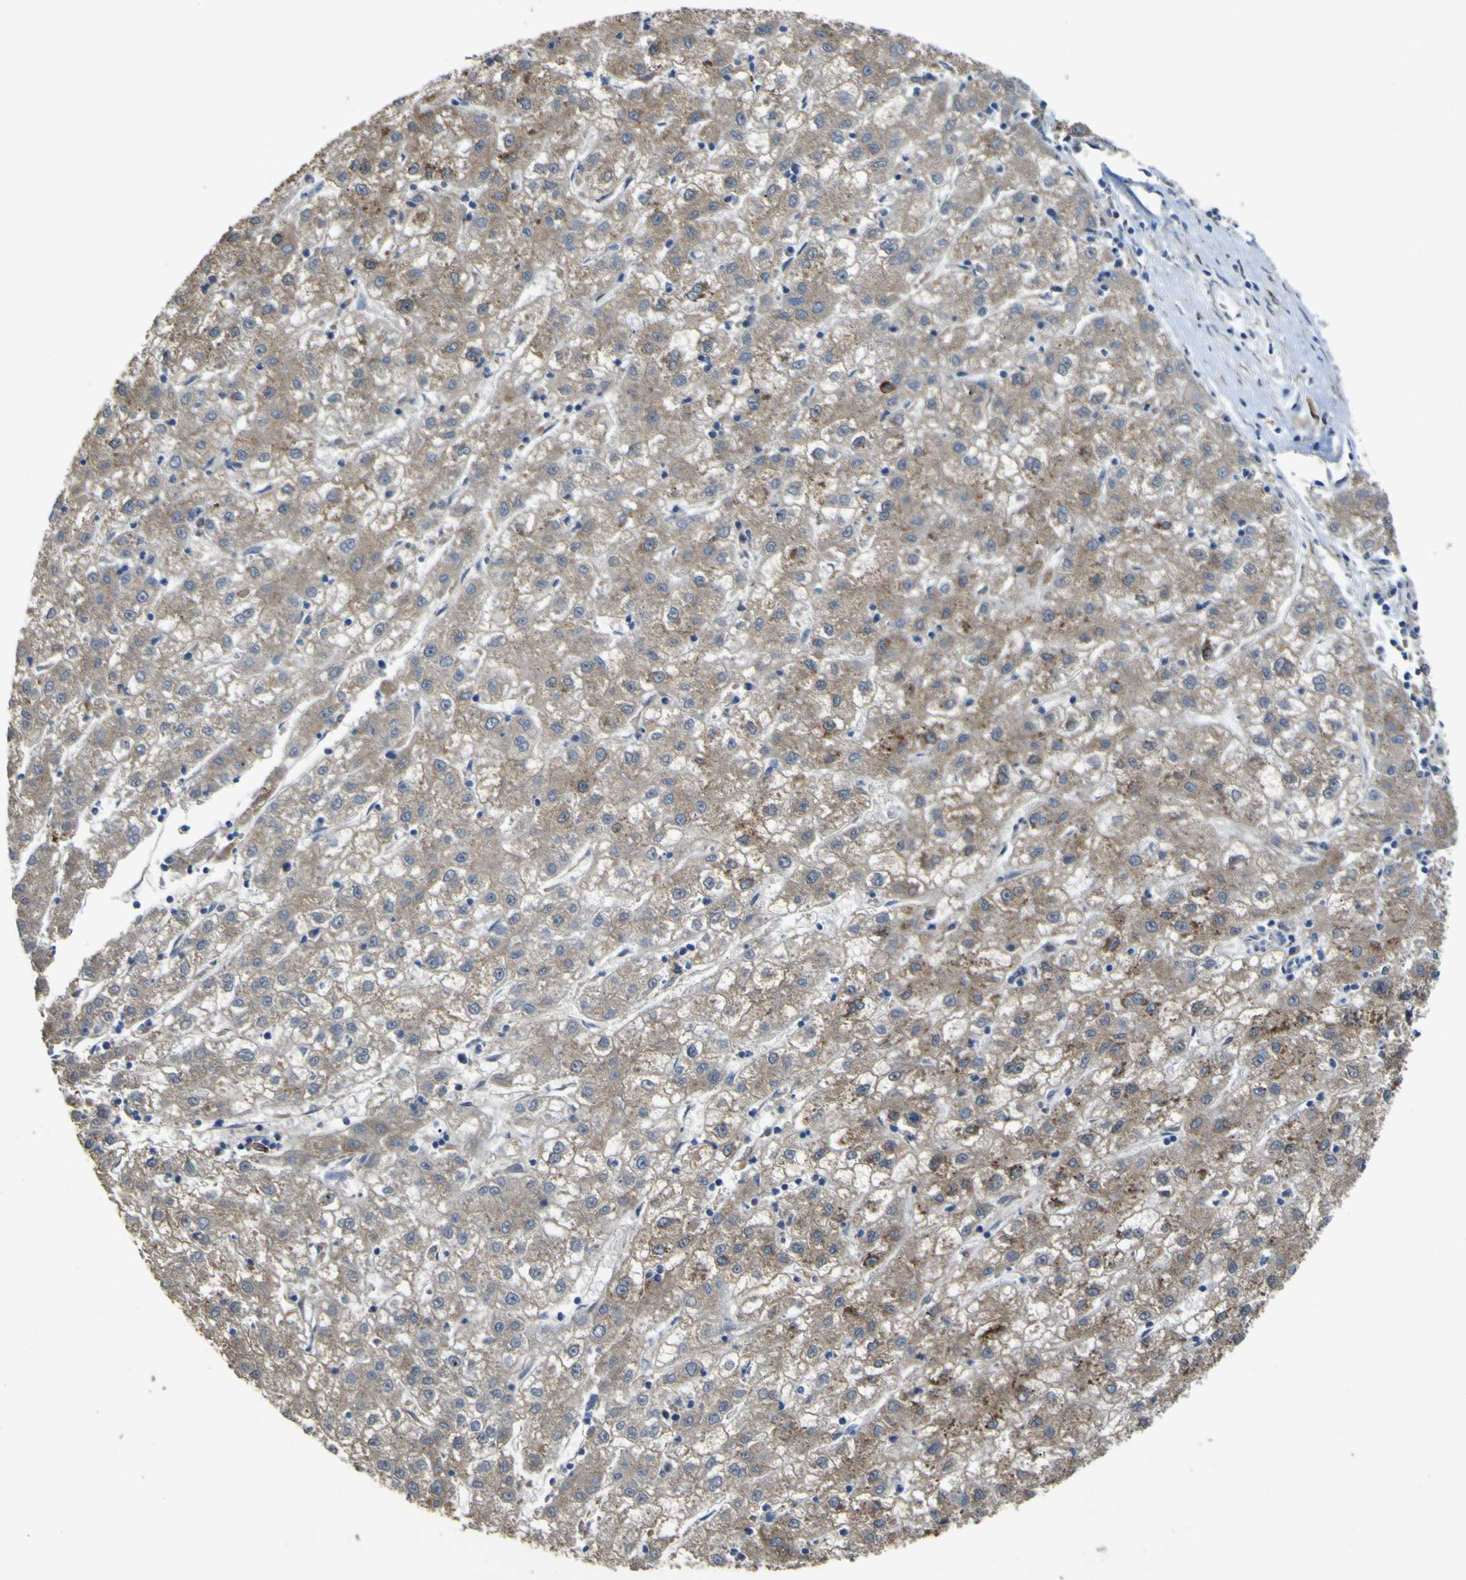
{"staining": {"intensity": "moderate", "quantity": ">75%", "location": "cytoplasmic/membranous"}, "tissue": "liver cancer", "cell_type": "Tumor cells", "image_type": "cancer", "snomed": [{"axis": "morphology", "description": "Carcinoma, Hepatocellular, NOS"}, {"axis": "topography", "description": "Liver"}], "caption": "Immunohistochemical staining of human liver cancer (hepatocellular carcinoma) reveals moderate cytoplasmic/membranous protein staining in approximately >75% of tumor cells.", "gene": "LBHD1", "patient": {"sex": "male", "age": 72}}